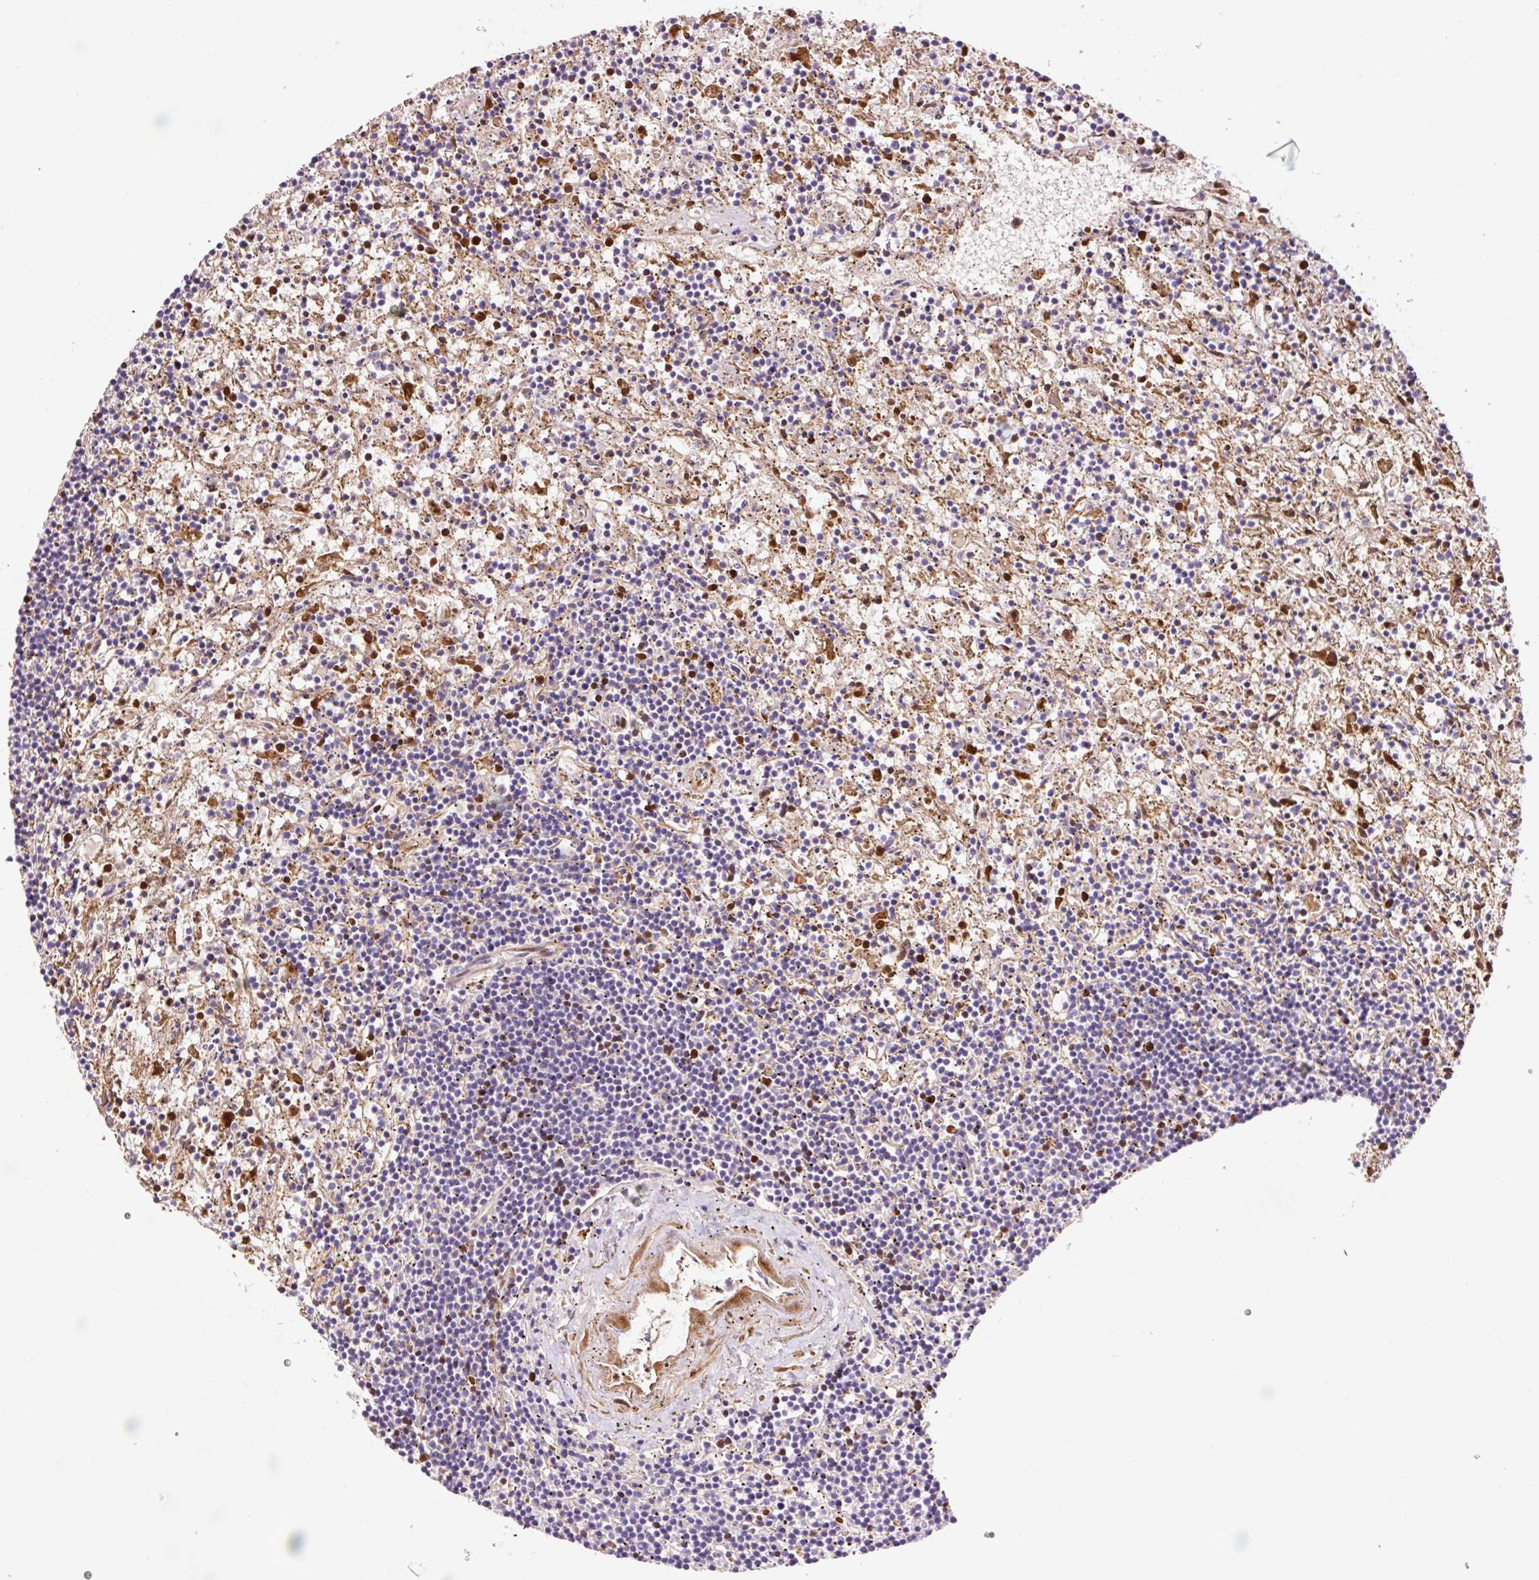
{"staining": {"intensity": "negative", "quantity": "none", "location": "none"}, "tissue": "lymphoma", "cell_type": "Tumor cells", "image_type": "cancer", "snomed": [{"axis": "morphology", "description": "Malignant lymphoma, non-Hodgkin's type, Low grade"}, {"axis": "topography", "description": "Spleen"}], "caption": "This micrograph is of malignant lymphoma, non-Hodgkin's type (low-grade) stained with immunohistochemistry (IHC) to label a protein in brown with the nuclei are counter-stained blue. There is no staining in tumor cells. (DAB immunohistochemistry visualized using brightfield microscopy, high magnification).", "gene": "TMEM235", "patient": {"sex": "male", "age": 76}}